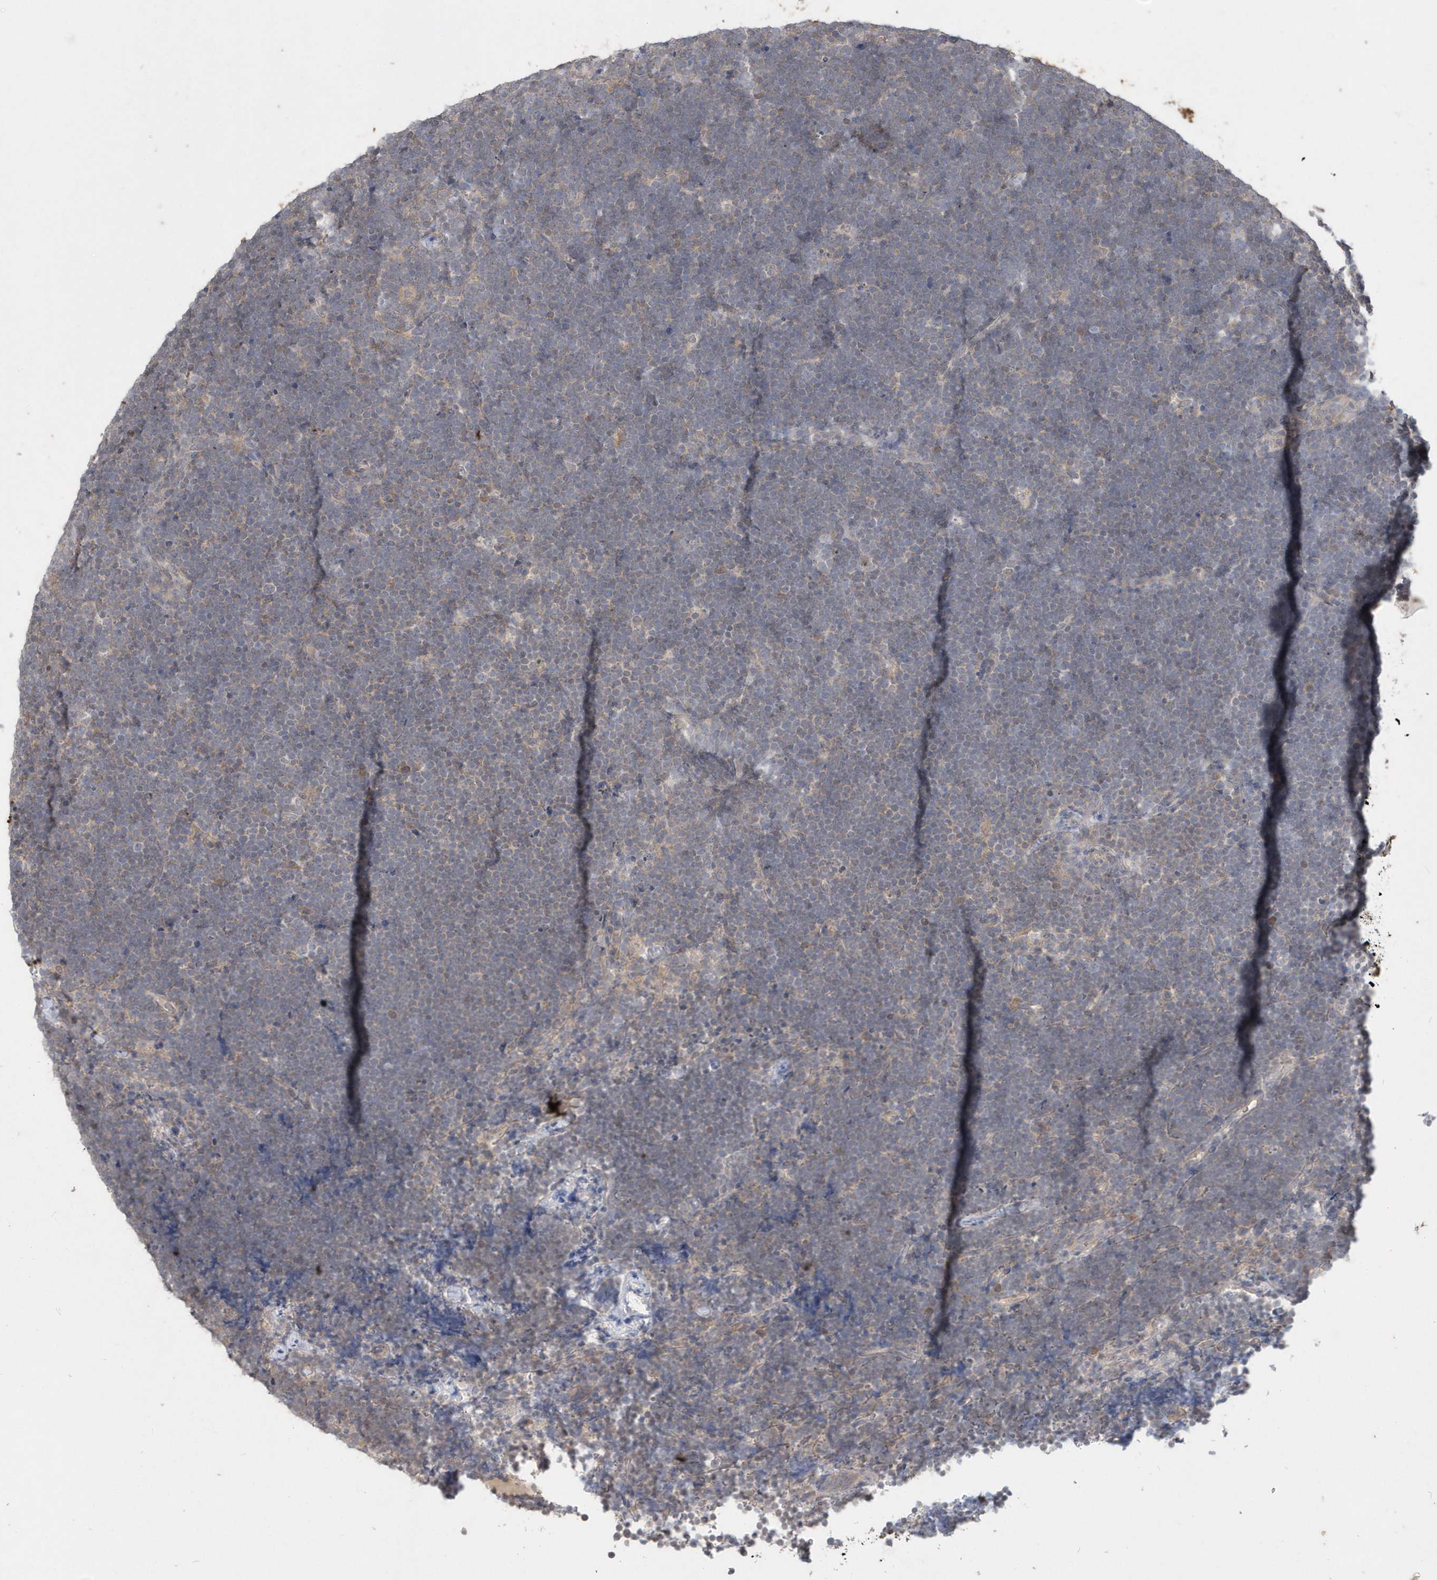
{"staining": {"intensity": "weak", "quantity": "<25%", "location": "cytoplasmic/membranous"}, "tissue": "lymphoma", "cell_type": "Tumor cells", "image_type": "cancer", "snomed": [{"axis": "morphology", "description": "Malignant lymphoma, non-Hodgkin's type, High grade"}, {"axis": "topography", "description": "Lymph node"}], "caption": "A micrograph of human malignant lymphoma, non-Hodgkin's type (high-grade) is negative for staining in tumor cells. The staining was performed using DAB to visualize the protein expression in brown, while the nuclei were stained in blue with hematoxylin (Magnification: 20x).", "gene": "AKR7A2", "patient": {"sex": "male", "age": 13}}